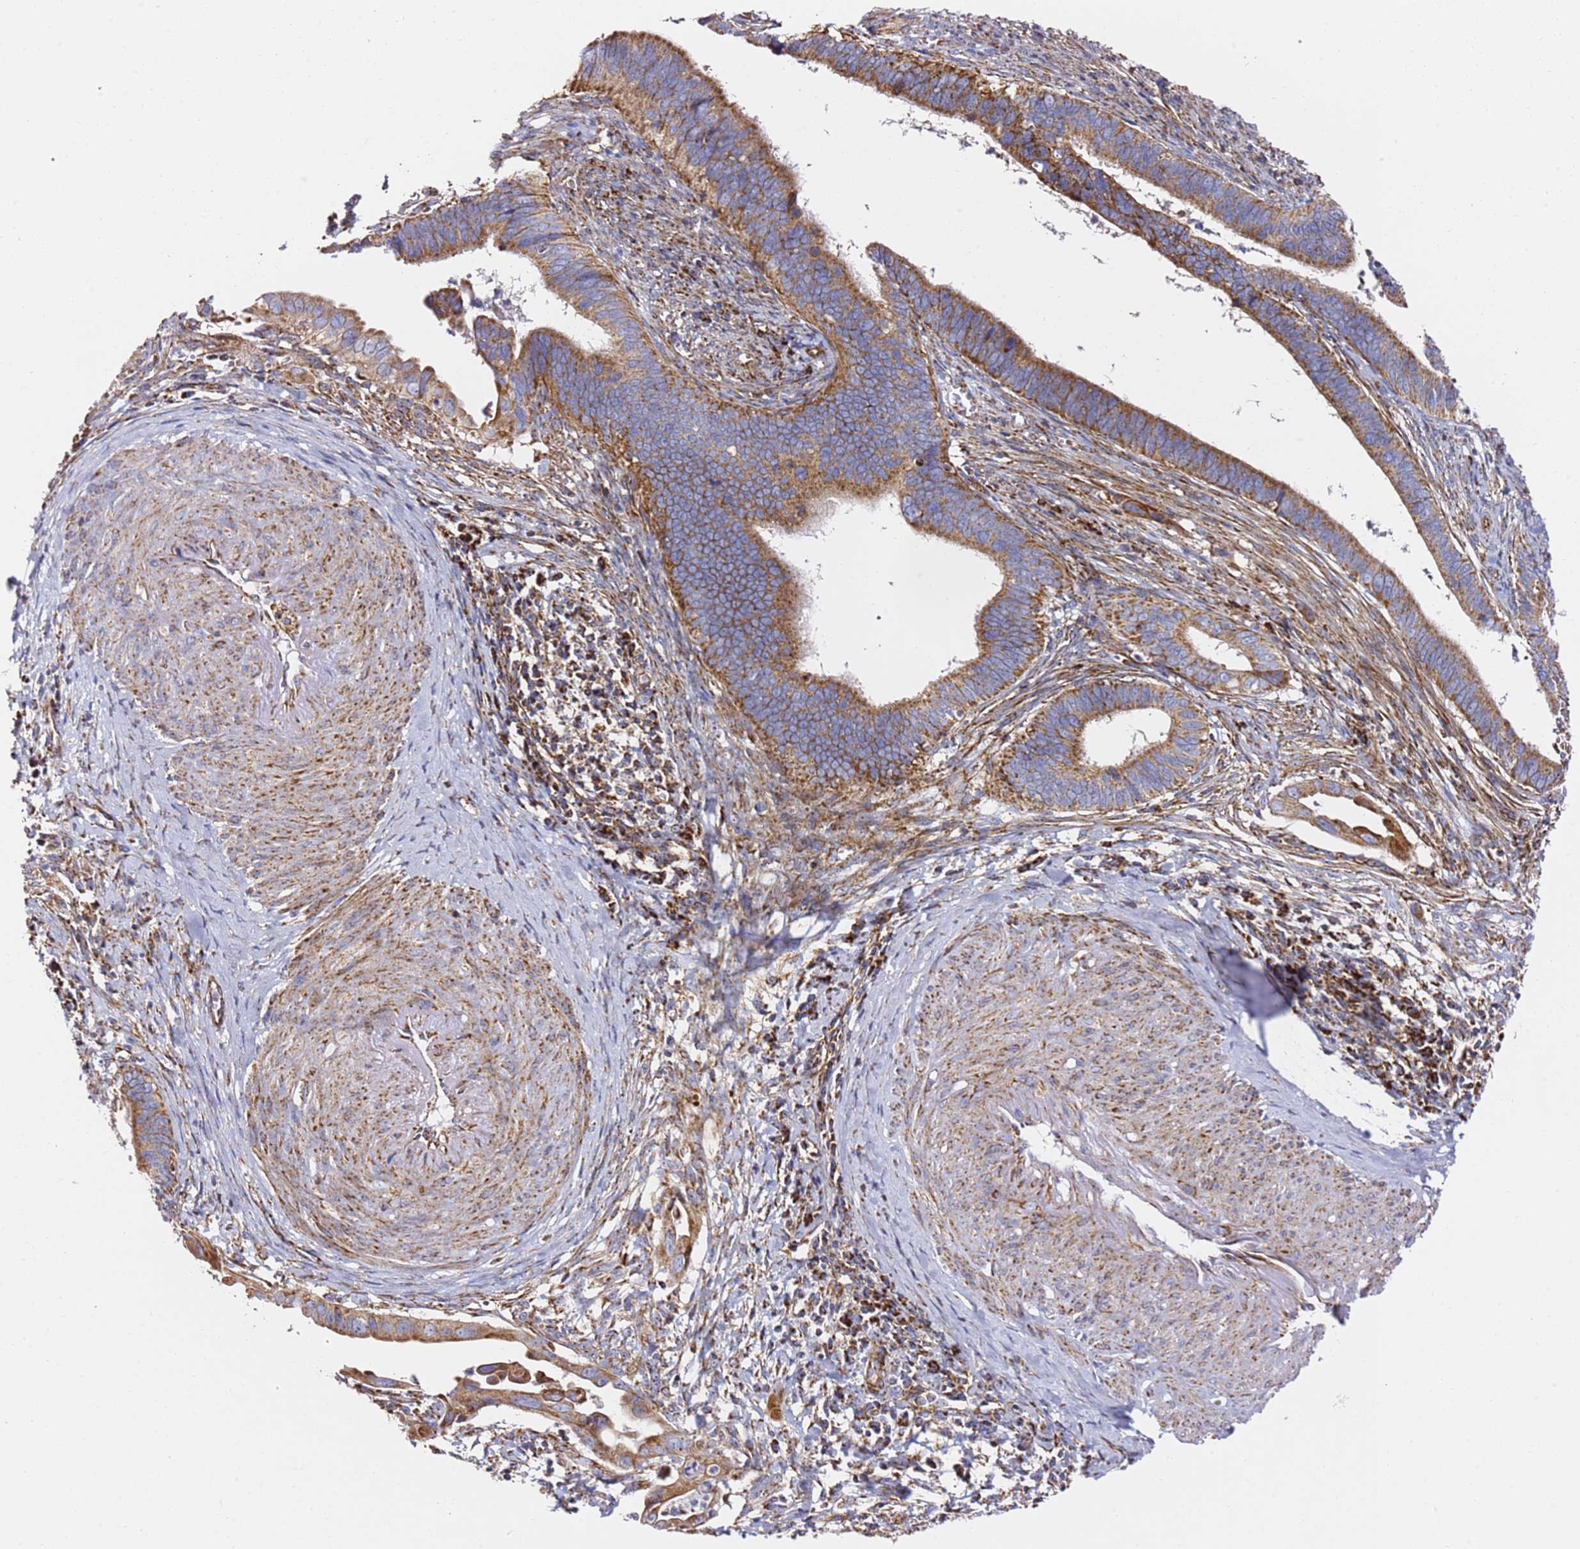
{"staining": {"intensity": "moderate", "quantity": ">75%", "location": "cytoplasmic/membranous"}, "tissue": "cervical cancer", "cell_type": "Tumor cells", "image_type": "cancer", "snomed": [{"axis": "morphology", "description": "Adenocarcinoma, NOS"}, {"axis": "topography", "description": "Cervix"}], "caption": "Human cervical cancer (adenocarcinoma) stained with a protein marker displays moderate staining in tumor cells.", "gene": "NDUFA3", "patient": {"sex": "female", "age": 42}}